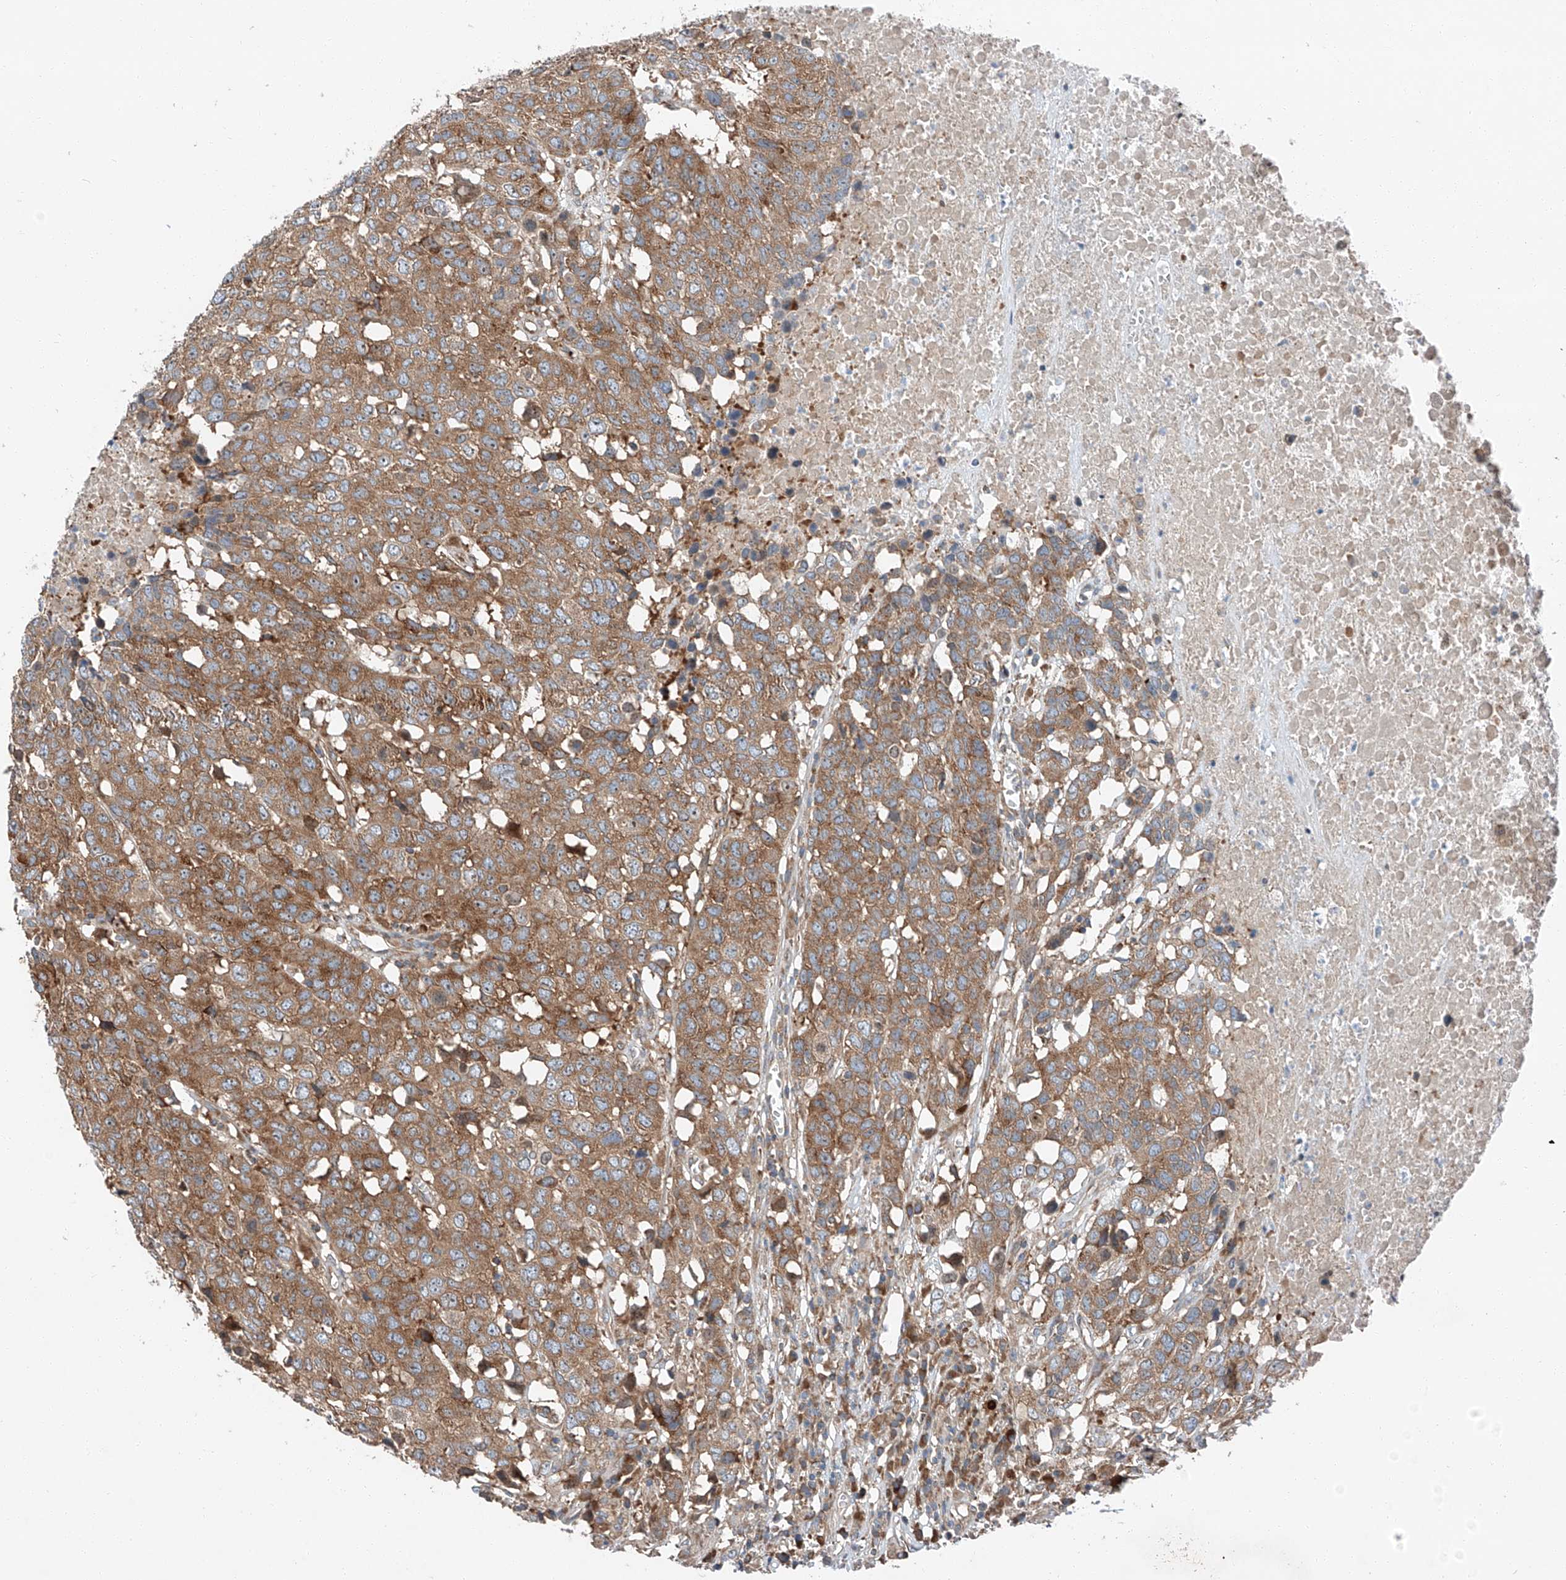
{"staining": {"intensity": "strong", "quantity": ">75%", "location": "cytoplasmic/membranous"}, "tissue": "head and neck cancer", "cell_type": "Tumor cells", "image_type": "cancer", "snomed": [{"axis": "morphology", "description": "Squamous cell carcinoma, NOS"}, {"axis": "topography", "description": "Head-Neck"}], "caption": "Immunohistochemical staining of human head and neck squamous cell carcinoma demonstrates high levels of strong cytoplasmic/membranous protein staining in approximately >75% of tumor cells. Immunohistochemistry stains the protein of interest in brown and the nuclei are stained blue.", "gene": "ZC3H15", "patient": {"sex": "male", "age": 66}}